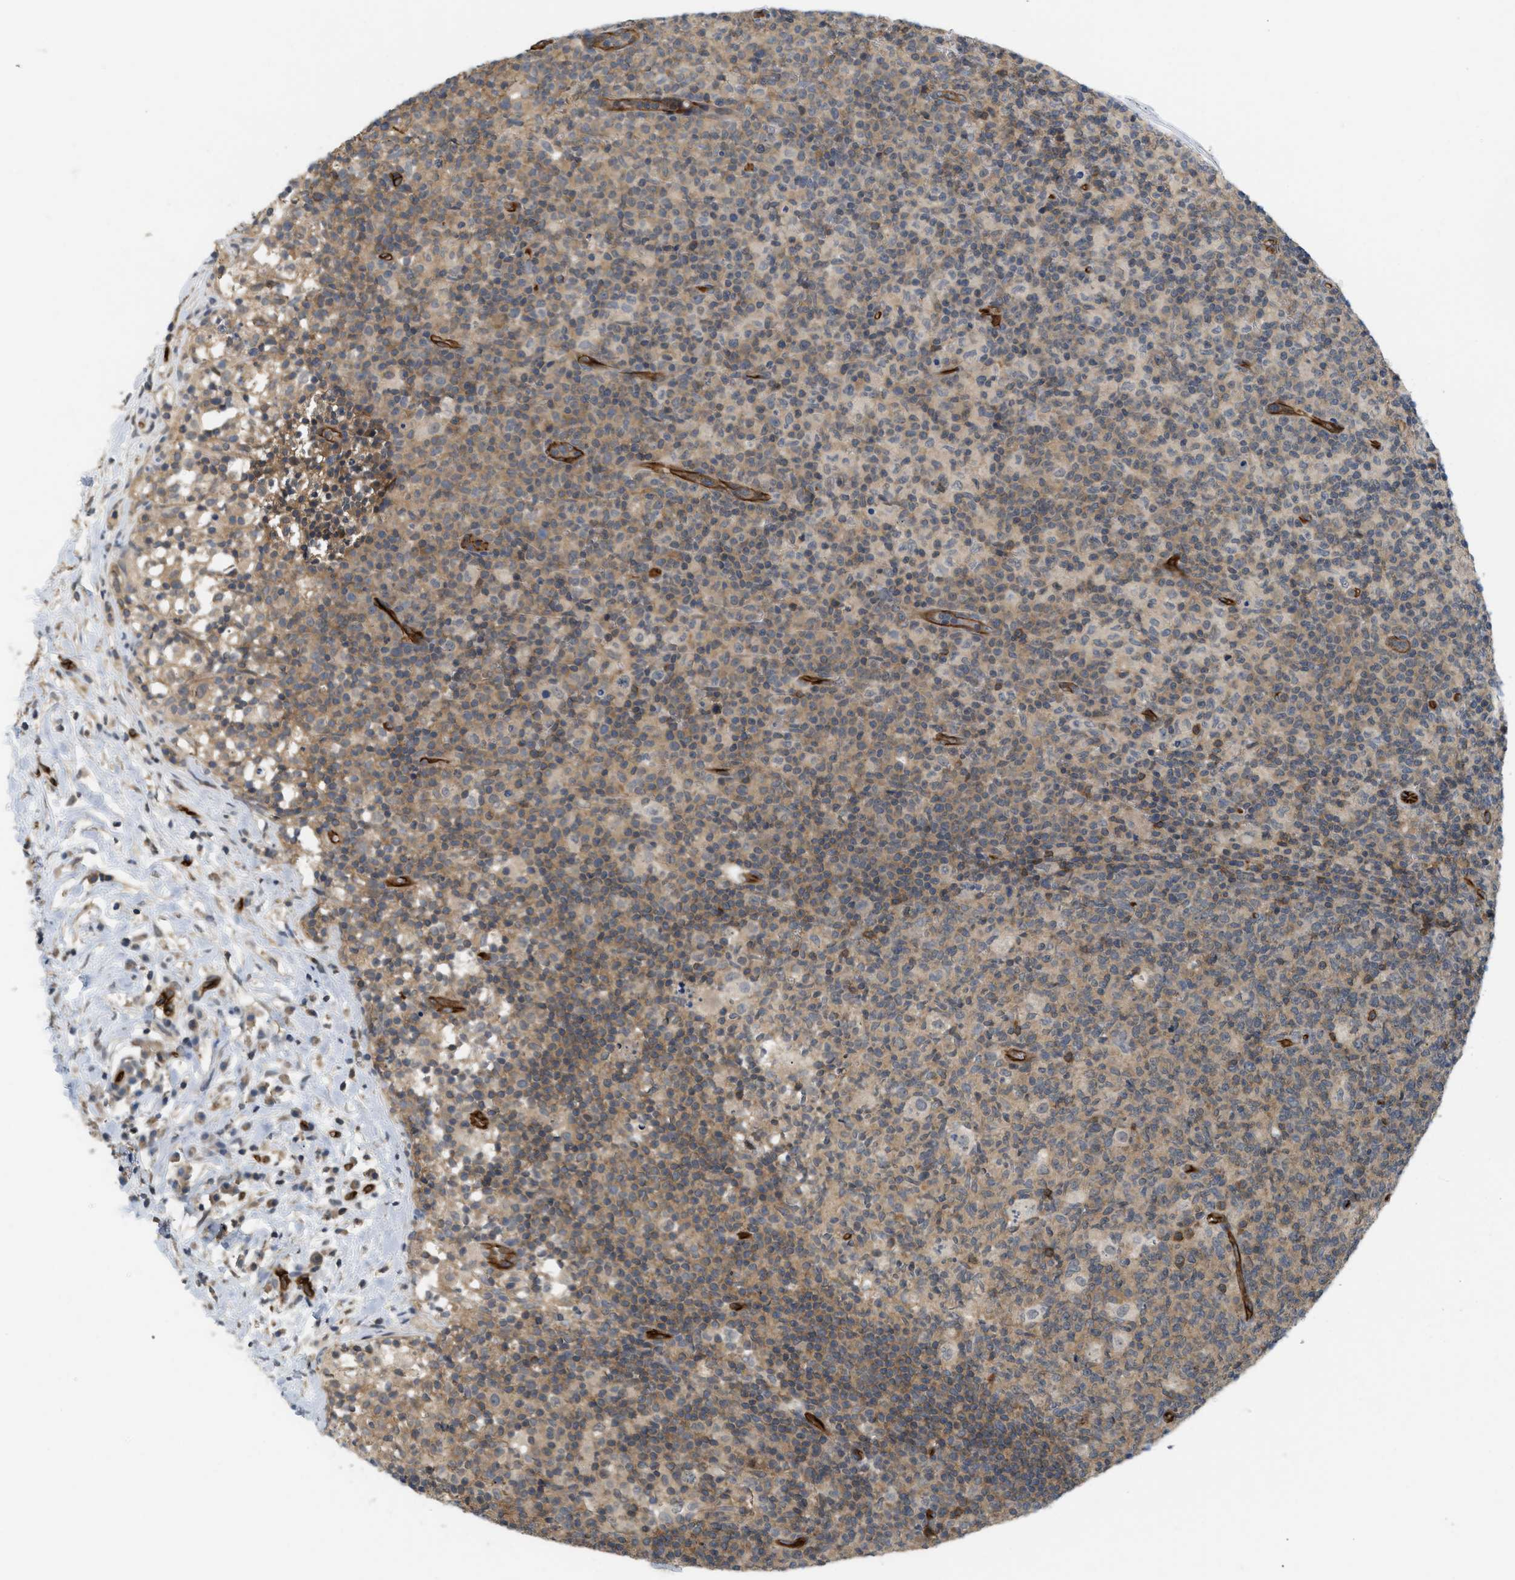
{"staining": {"intensity": "weak", "quantity": "25%-75%", "location": "cytoplasmic/membranous"}, "tissue": "lymph node", "cell_type": "Germinal center cells", "image_type": "normal", "snomed": [{"axis": "morphology", "description": "Normal tissue, NOS"}, {"axis": "morphology", "description": "Inflammation, NOS"}, {"axis": "topography", "description": "Lymph node"}], "caption": "A low amount of weak cytoplasmic/membranous expression is identified in about 25%-75% of germinal center cells in normal lymph node. Immunohistochemistry (ihc) stains the protein in brown and the nuclei are stained blue.", "gene": "PALMD", "patient": {"sex": "male", "age": 55}}